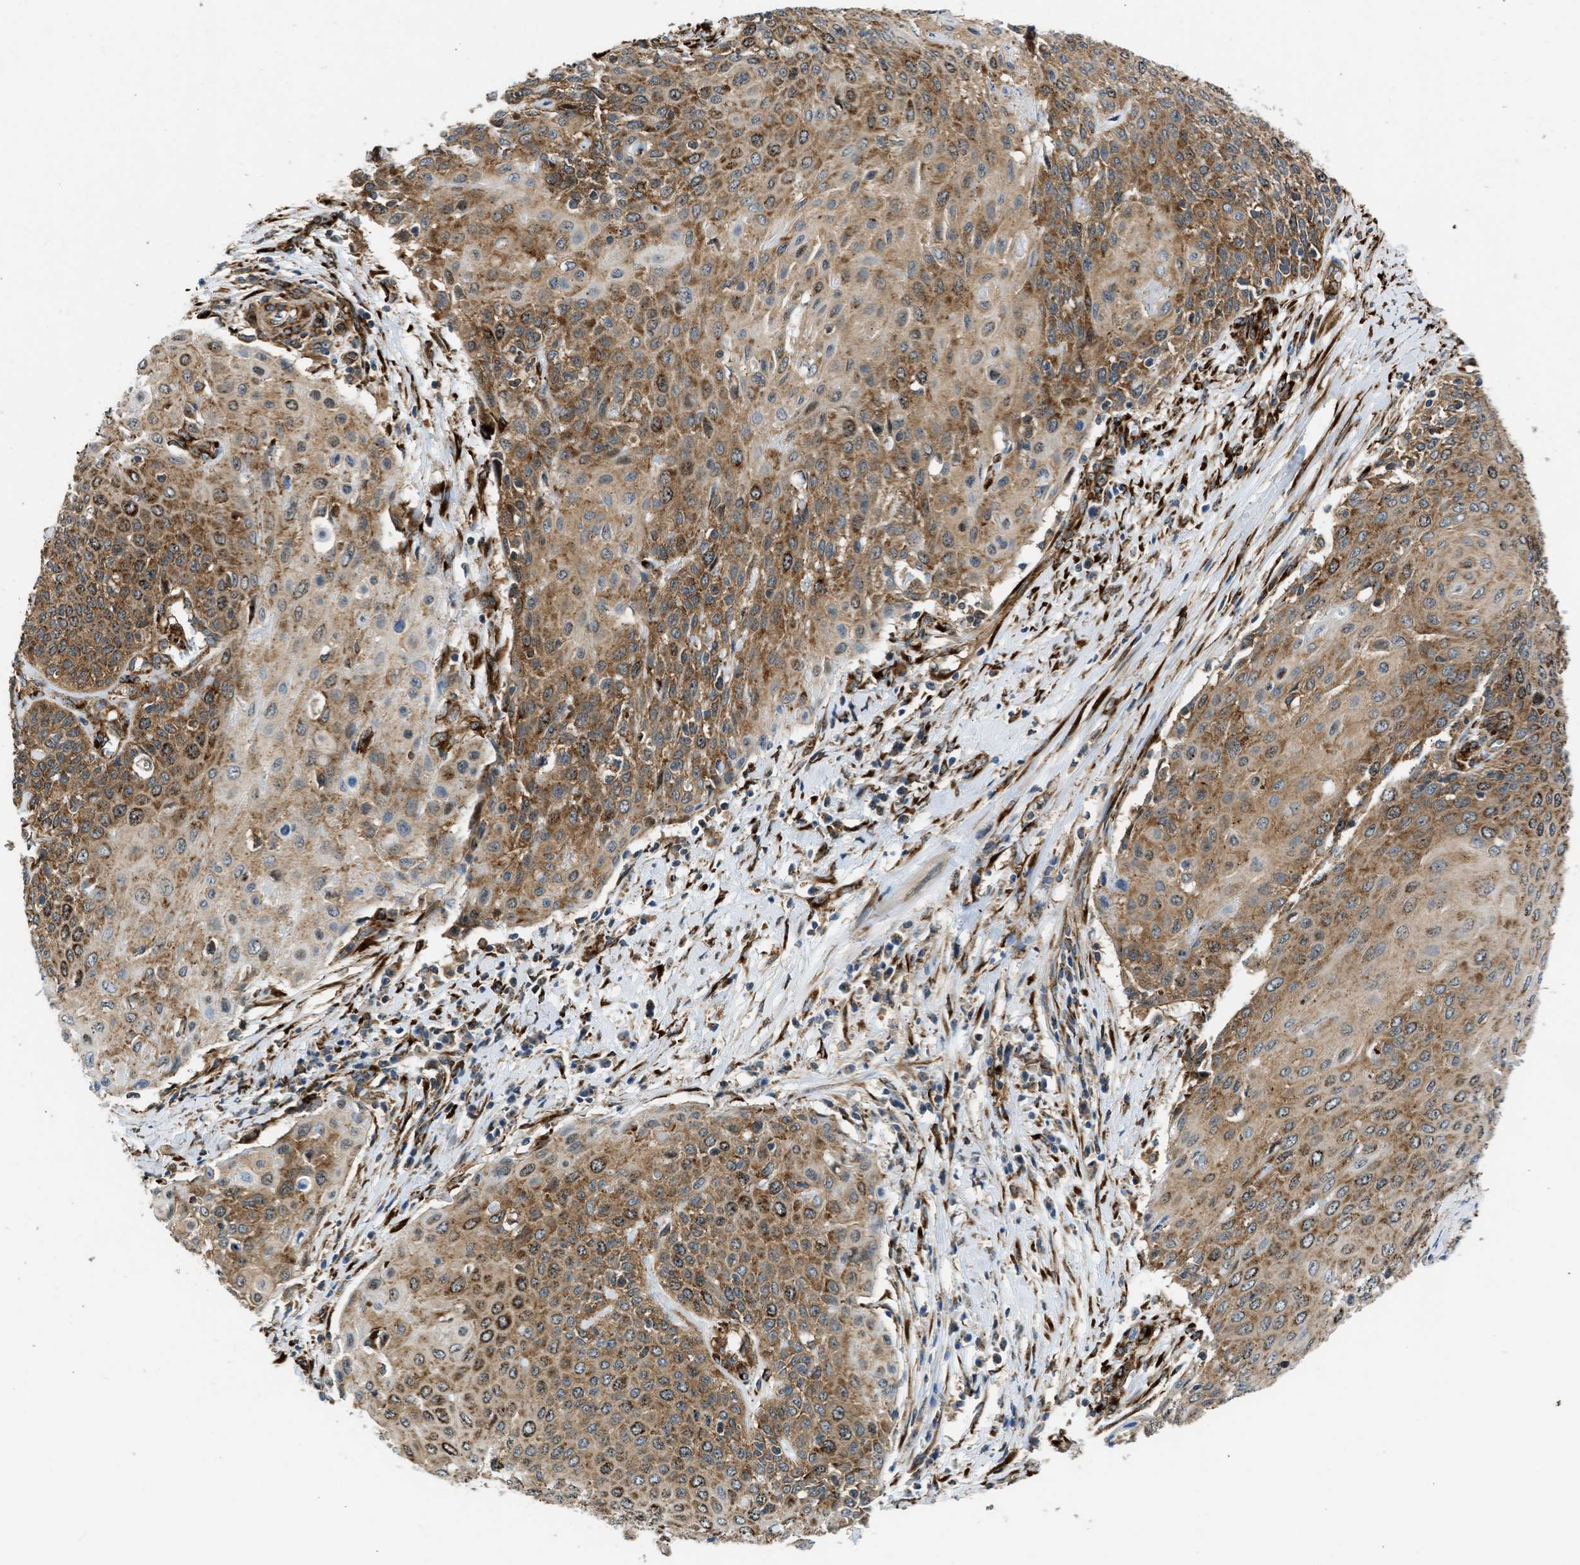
{"staining": {"intensity": "moderate", "quantity": ">75%", "location": "cytoplasmic/membranous"}, "tissue": "cervical cancer", "cell_type": "Tumor cells", "image_type": "cancer", "snomed": [{"axis": "morphology", "description": "Squamous cell carcinoma, NOS"}, {"axis": "topography", "description": "Cervix"}], "caption": "Cervical cancer (squamous cell carcinoma) stained with DAB (3,3'-diaminobenzidine) IHC shows medium levels of moderate cytoplasmic/membranous expression in approximately >75% of tumor cells.", "gene": "SEPTIN2", "patient": {"sex": "female", "age": 39}}